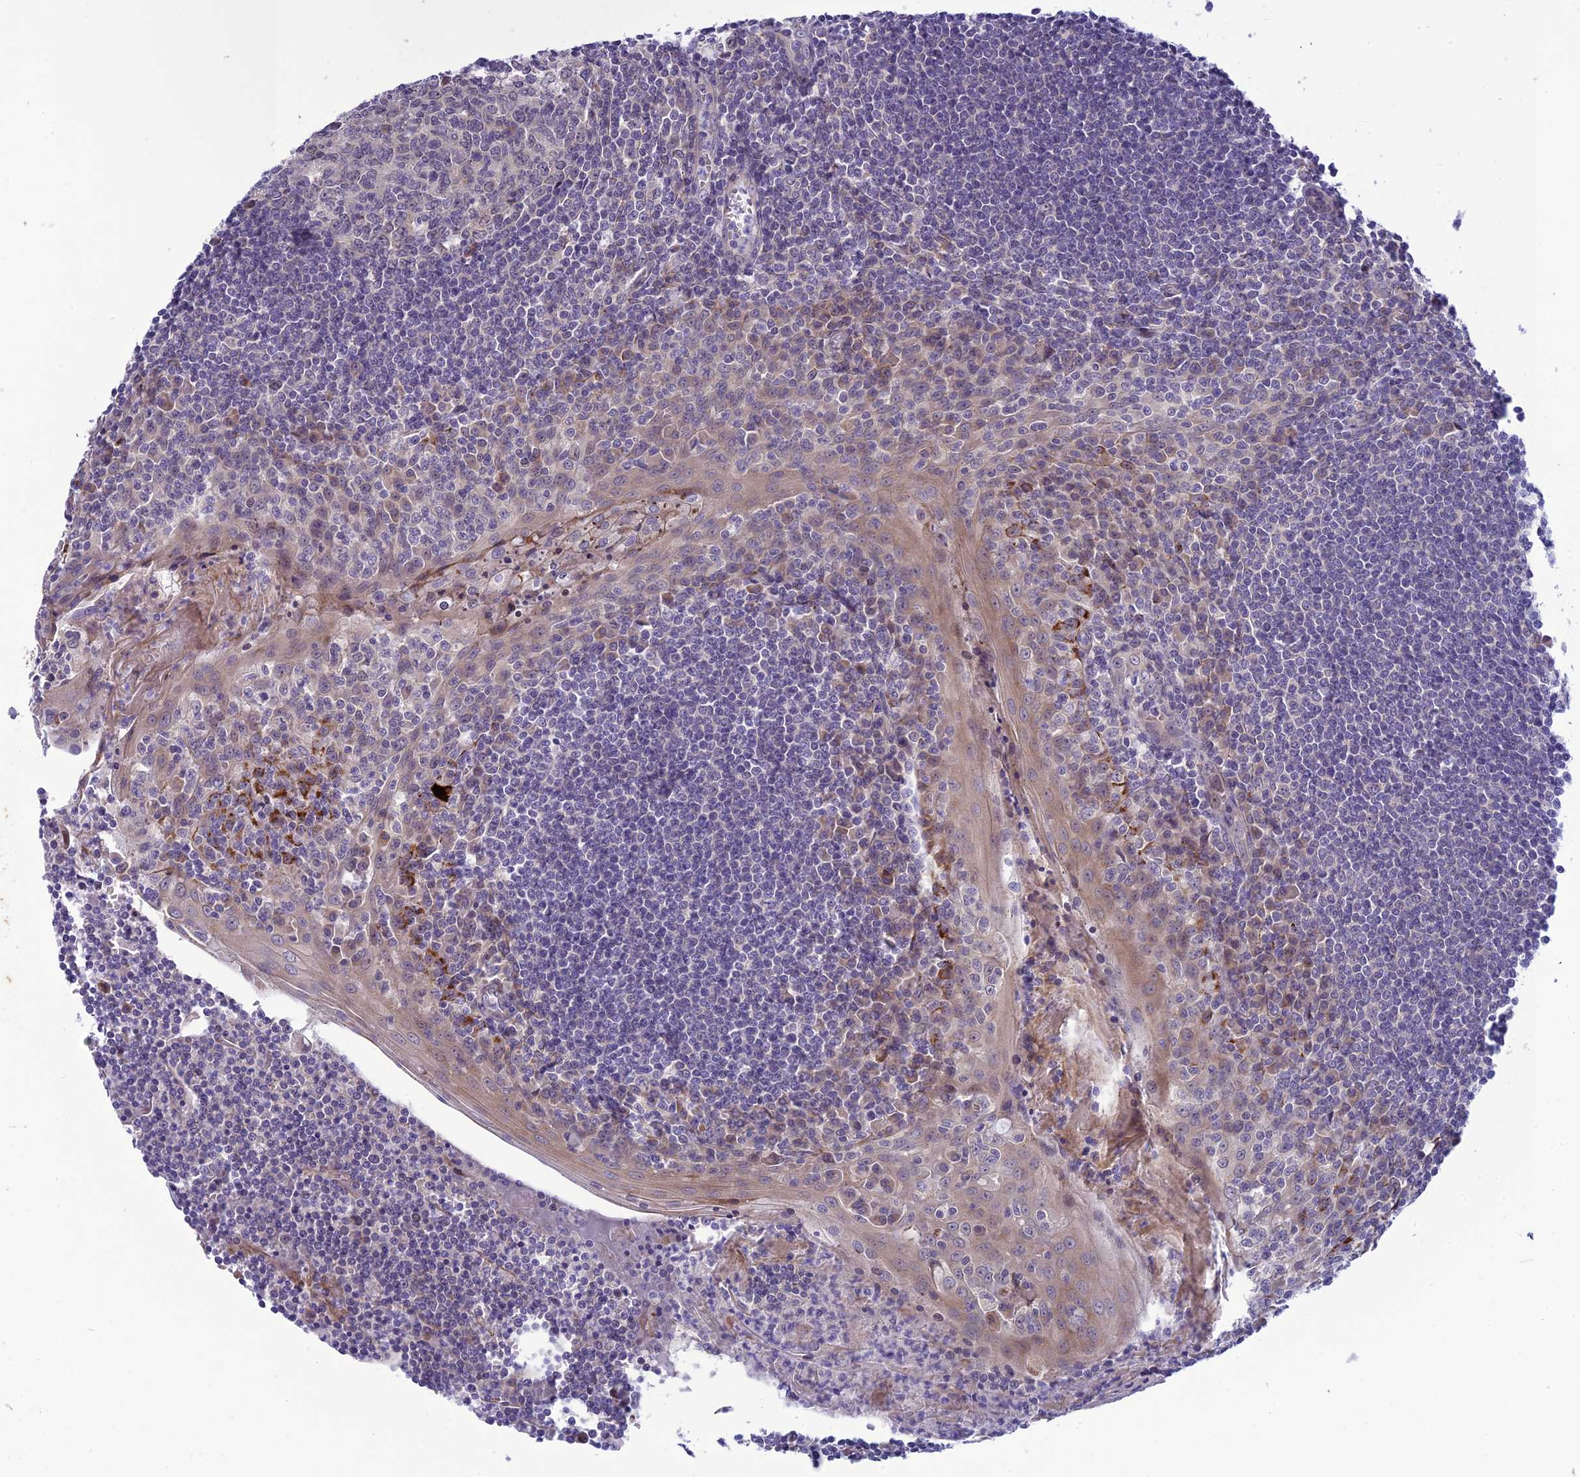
{"staining": {"intensity": "moderate", "quantity": "<25%", "location": "cytoplasmic/membranous"}, "tissue": "tonsil", "cell_type": "Germinal center cells", "image_type": "normal", "snomed": [{"axis": "morphology", "description": "Normal tissue, NOS"}, {"axis": "topography", "description": "Tonsil"}], "caption": "Tonsil stained for a protein reveals moderate cytoplasmic/membranous positivity in germinal center cells.", "gene": "PSMF1", "patient": {"sex": "male", "age": 27}}